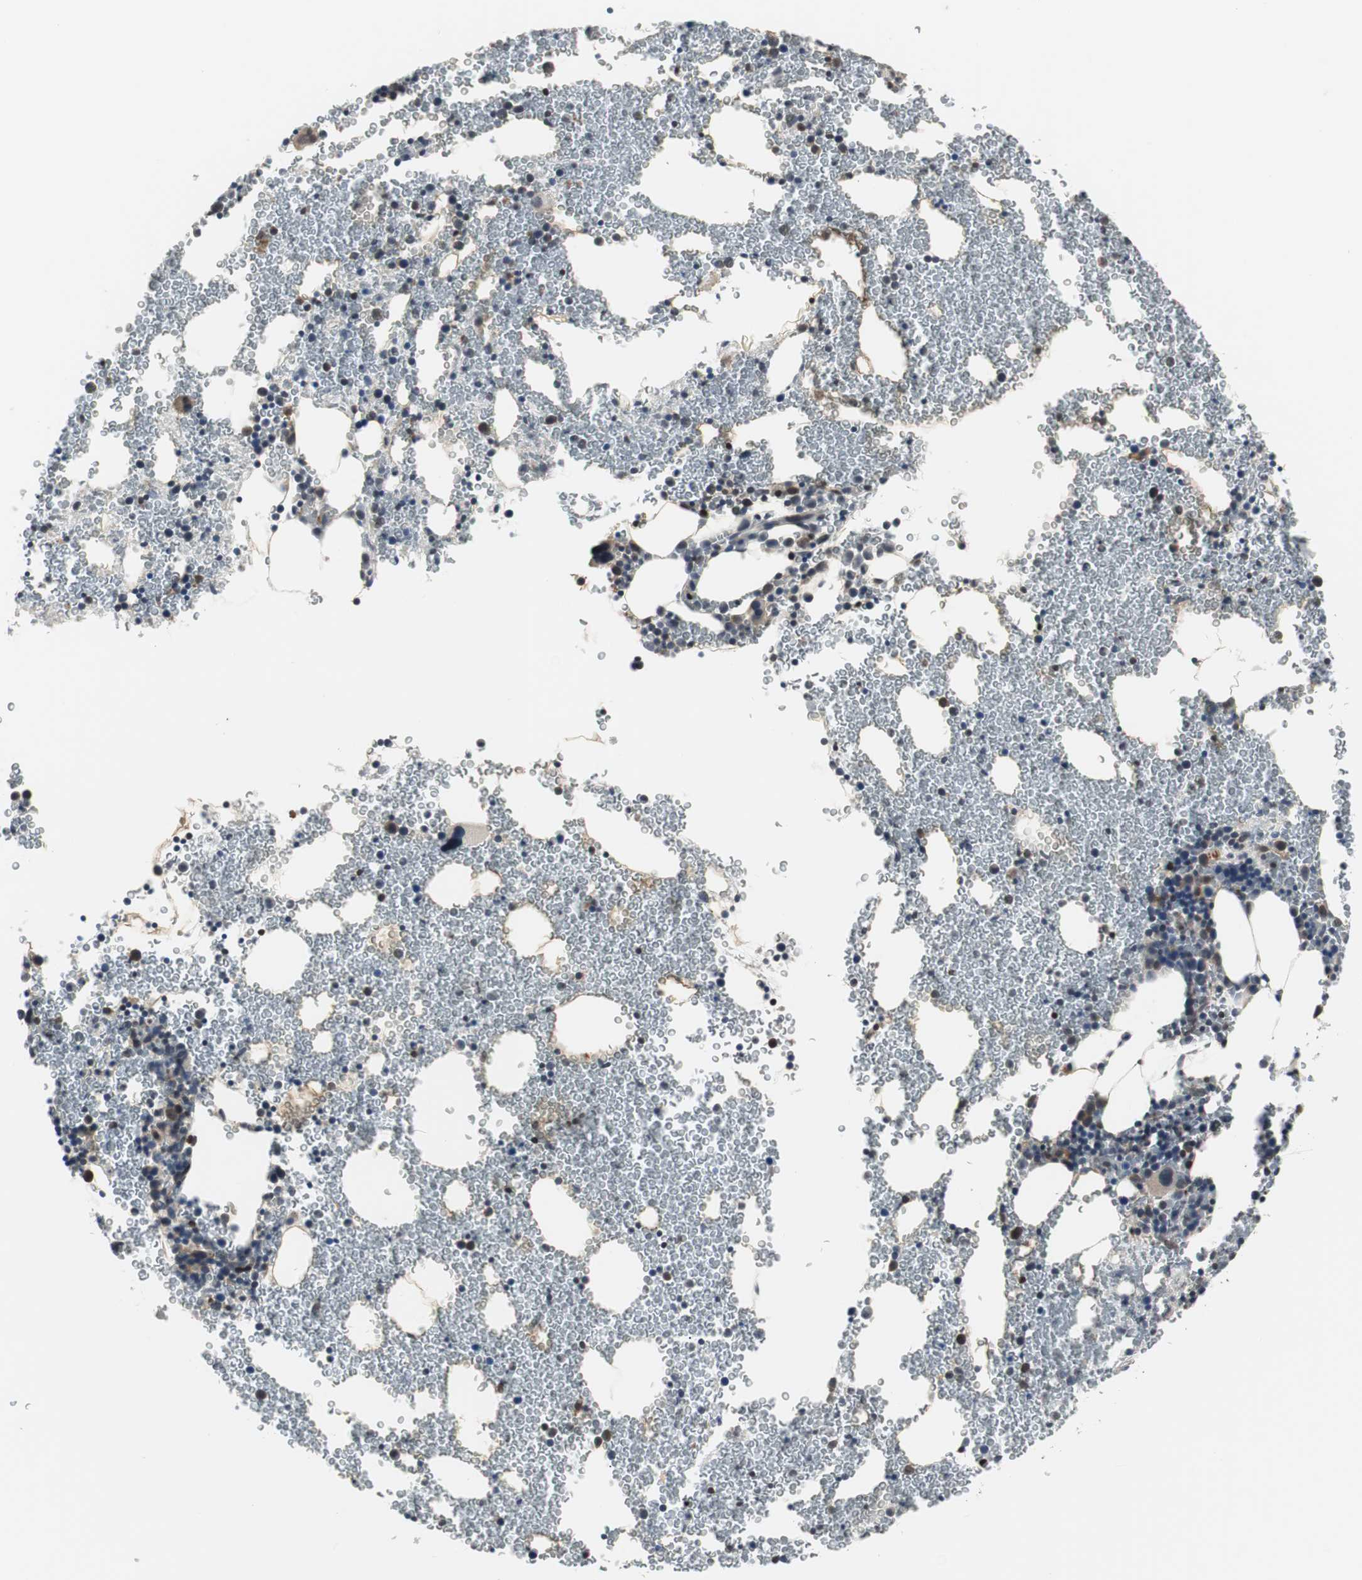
{"staining": {"intensity": "moderate", "quantity": "<25%", "location": "nuclear"}, "tissue": "bone marrow", "cell_type": "Hematopoietic cells", "image_type": "normal", "snomed": [{"axis": "morphology", "description": "Normal tissue, NOS"}, {"axis": "morphology", "description": "Inflammation, NOS"}, {"axis": "topography", "description": "Bone marrow"}], "caption": "Immunohistochemistry (IHC) histopathology image of normal bone marrow: bone marrow stained using IHC displays low levels of moderate protein expression localized specifically in the nuclear of hematopoietic cells, appearing as a nuclear brown color.", "gene": "SMAD1", "patient": {"sex": "male", "age": 22}}